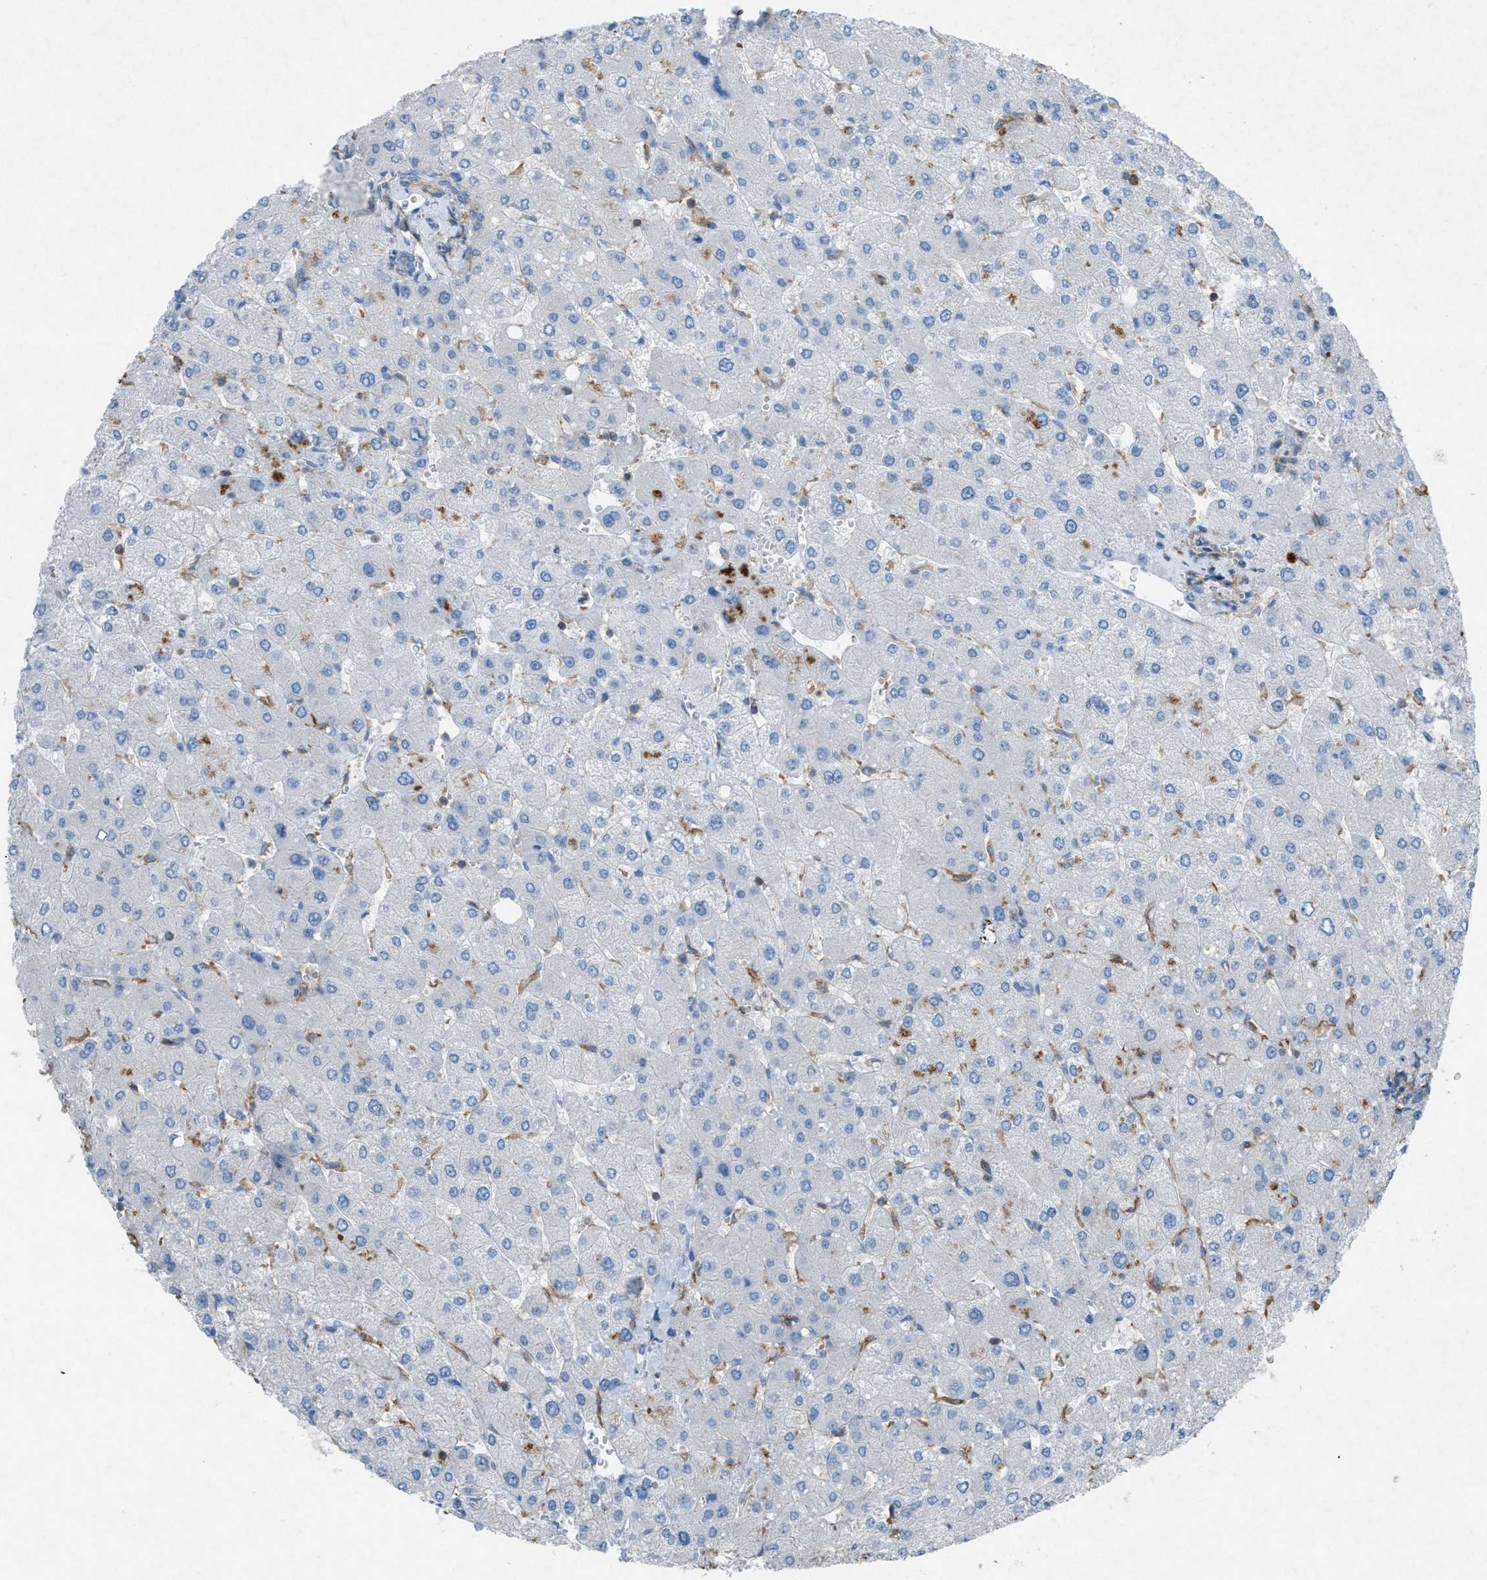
{"staining": {"intensity": "negative", "quantity": "none", "location": "none"}, "tissue": "liver", "cell_type": "Cholangiocytes", "image_type": "normal", "snomed": [{"axis": "morphology", "description": "Normal tissue, NOS"}, {"axis": "topography", "description": "Liver"}], "caption": "This is a photomicrograph of immunohistochemistry (IHC) staining of unremarkable liver, which shows no staining in cholangiocytes.", "gene": "NCK2", "patient": {"sex": "male", "age": 55}}